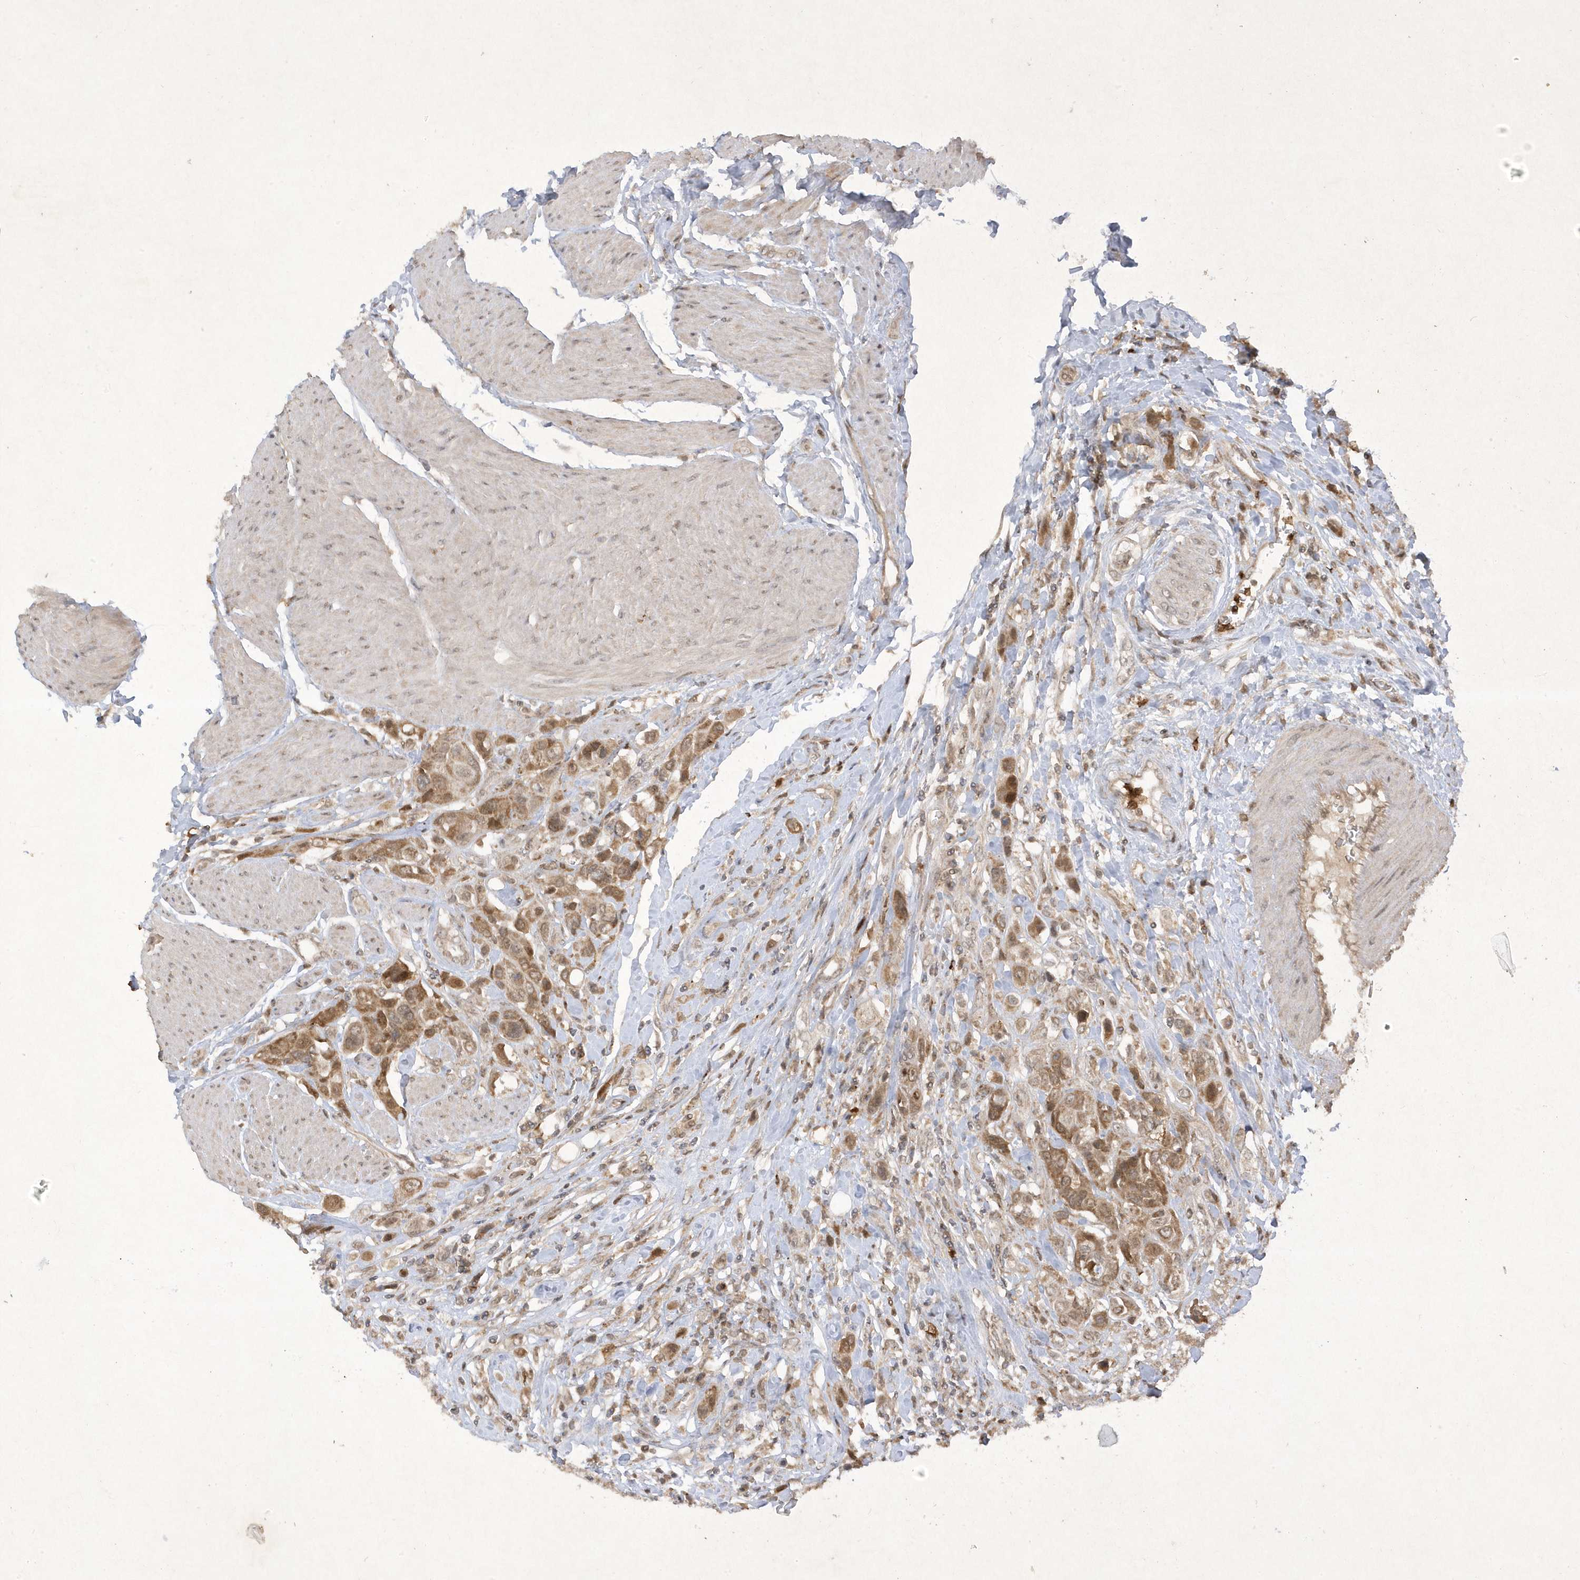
{"staining": {"intensity": "moderate", "quantity": ">75%", "location": "cytoplasmic/membranous"}, "tissue": "urothelial cancer", "cell_type": "Tumor cells", "image_type": "cancer", "snomed": [{"axis": "morphology", "description": "Urothelial carcinoma, High grade"}, {"axis": "topography", "description": "Urinary bladder"}], "caption": "Tumor cells reveal moderate cytoplasmic/membranous staining in about >75% of cells in urothelial cancer. (brown staining indicates protein expression, while blue staining denotes nuclei).", "gene": "ZNF213", "patient": {"sex": "male", "age": 50}}